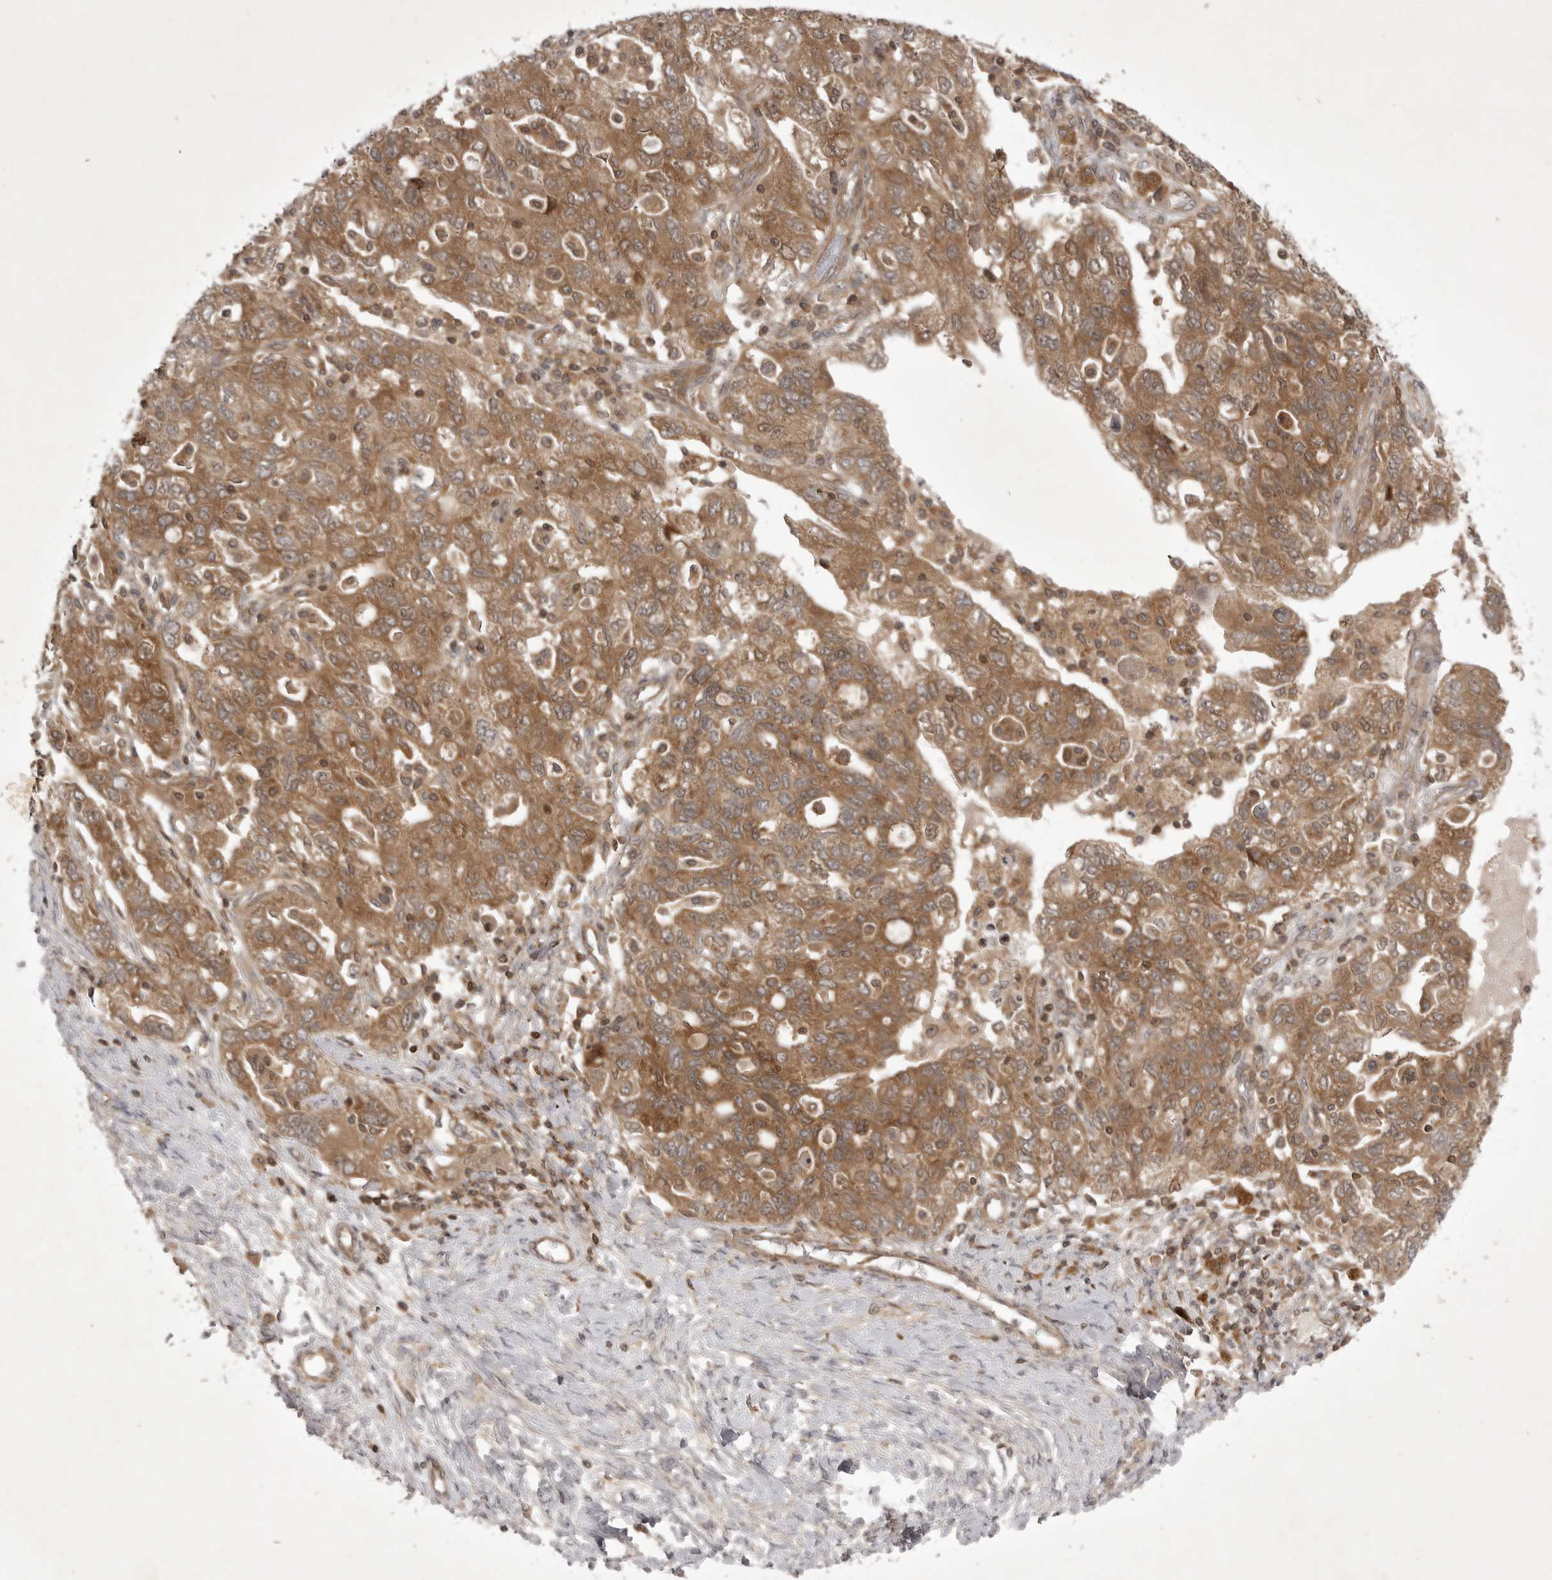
{"staining": {"intensity": "moderate", "quantity": ">75%", "location": "cytoplasmic/membranous"}, "tissue": "ovarian cancer", "cell_type": "Tumor cells", "image_type": "cancer", "snomed": [{"axis": "morphology", "description": "Carcinoma, NOS"}, {"axis": "morphology", "description": "Cystadenocarcinoma, serous, NOS"}, {"axis": "topography", "description": "Ovary"}], "caption": "Immunohistochemical staining of human ovarian cancer shows moderate cytoplasmic/membranous protein expression in approximately >75% of tumor cells.", "gene": "STK24", "patient": {"sex": "female", "age": 69}}